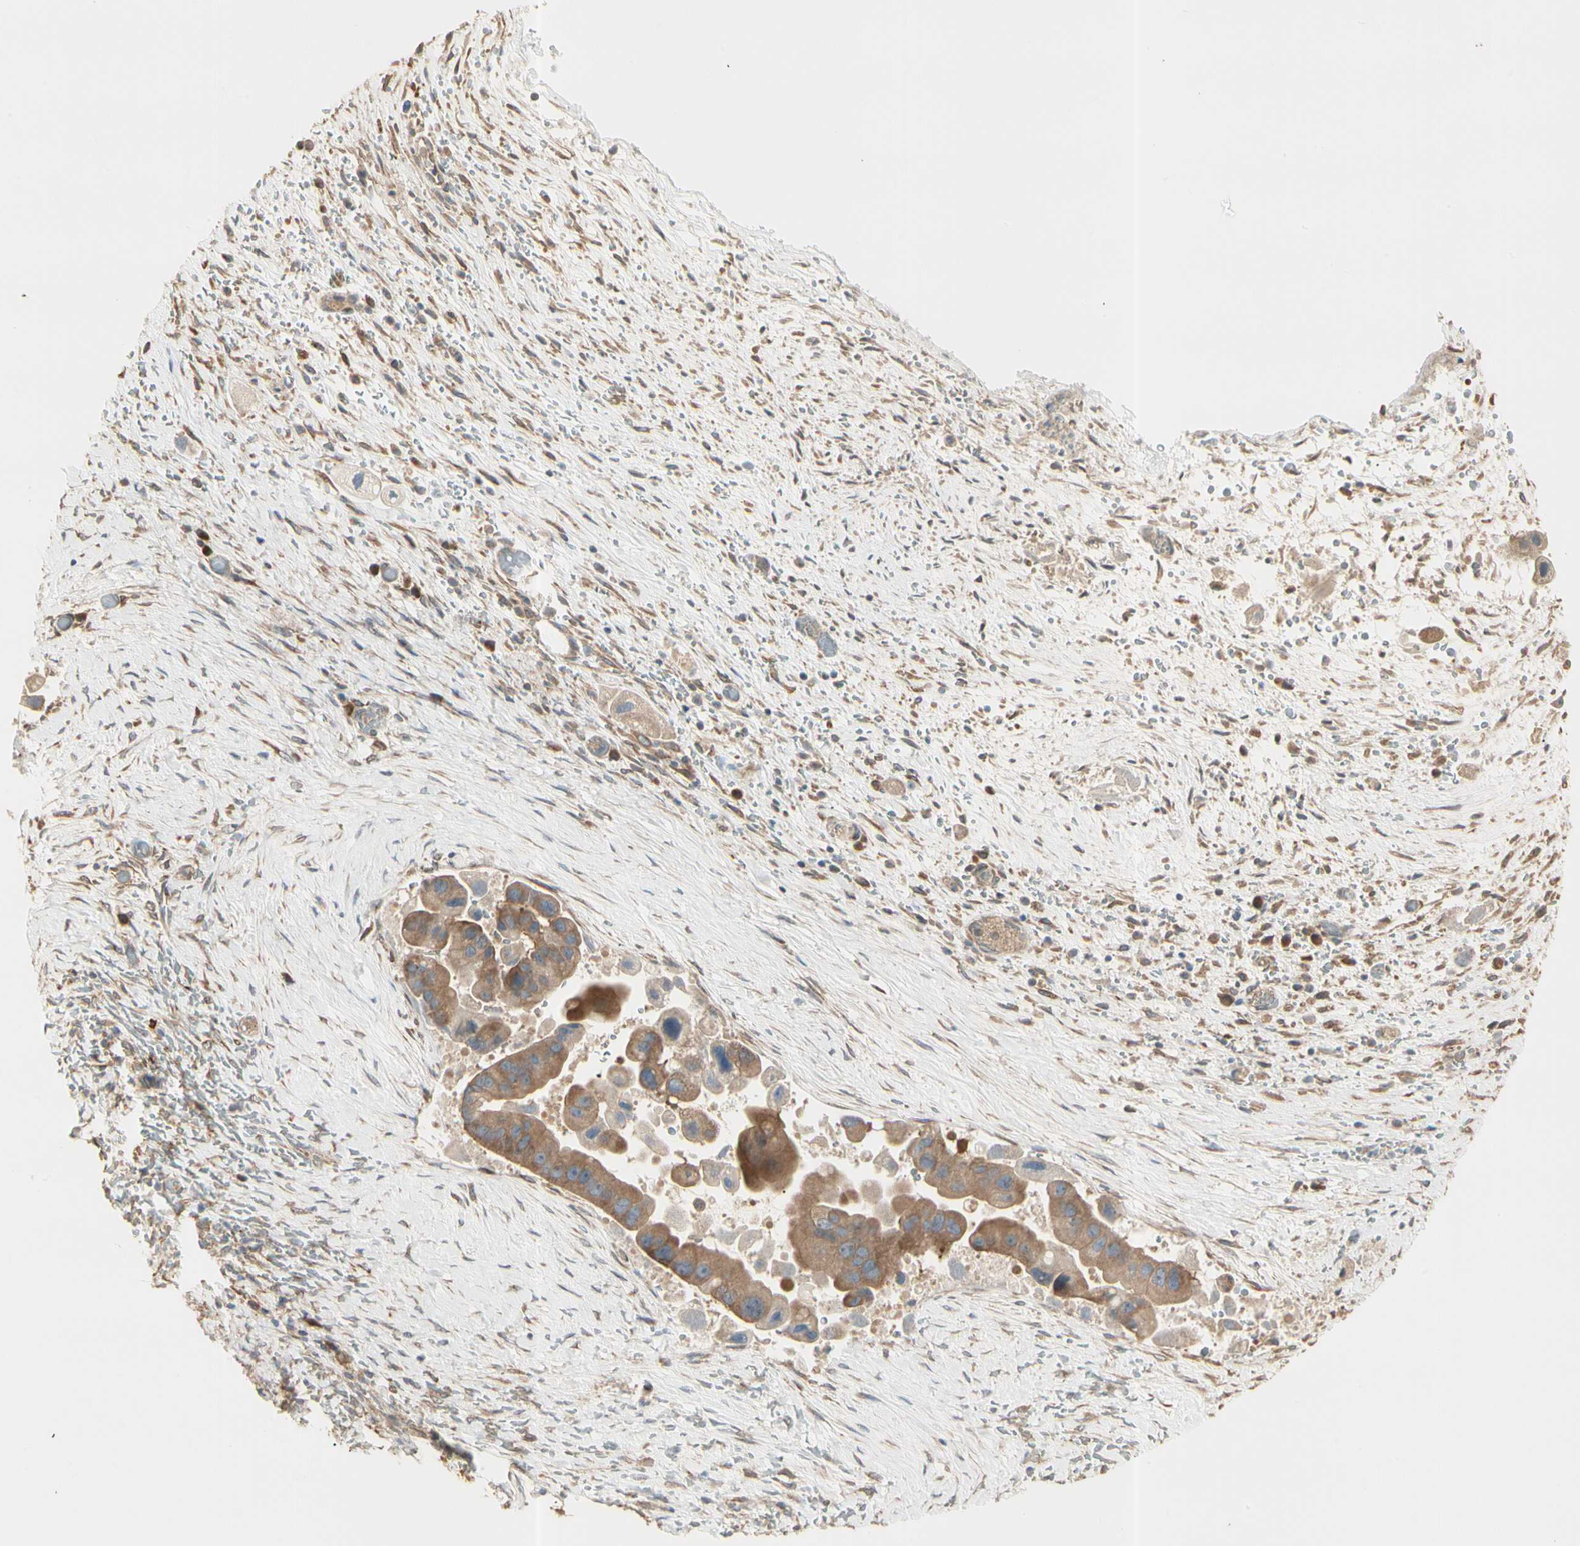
{"staining": {"intensity": "moderate", "quantity": ">75%", "location": "cytoplasmic/membranous"}, "tissue": "liver cancer", "cell_type": "Tumor cells", "image_type": "cancer", "snomed": [{"axis": "morphology", "description": "Normal tissue, NOS"}, {"axis": "morphology", "description": "Cholangiocarcinoma"}, {"axis": "topography", "description": "Liver"}, {"axis": "topography", "description": "Peripheral nerve tissue"}], "caption": "Moderate cytoplasmic/membranous protein expression is appreciated in approximately >75% of tumor cells in liver cancer (cholangiocarcinoma). (brown staining indicates protein expression, while blue staining denotes nuclei).", "gene": "IRAG1", "patient": {"sex": "male", "age": 50}}